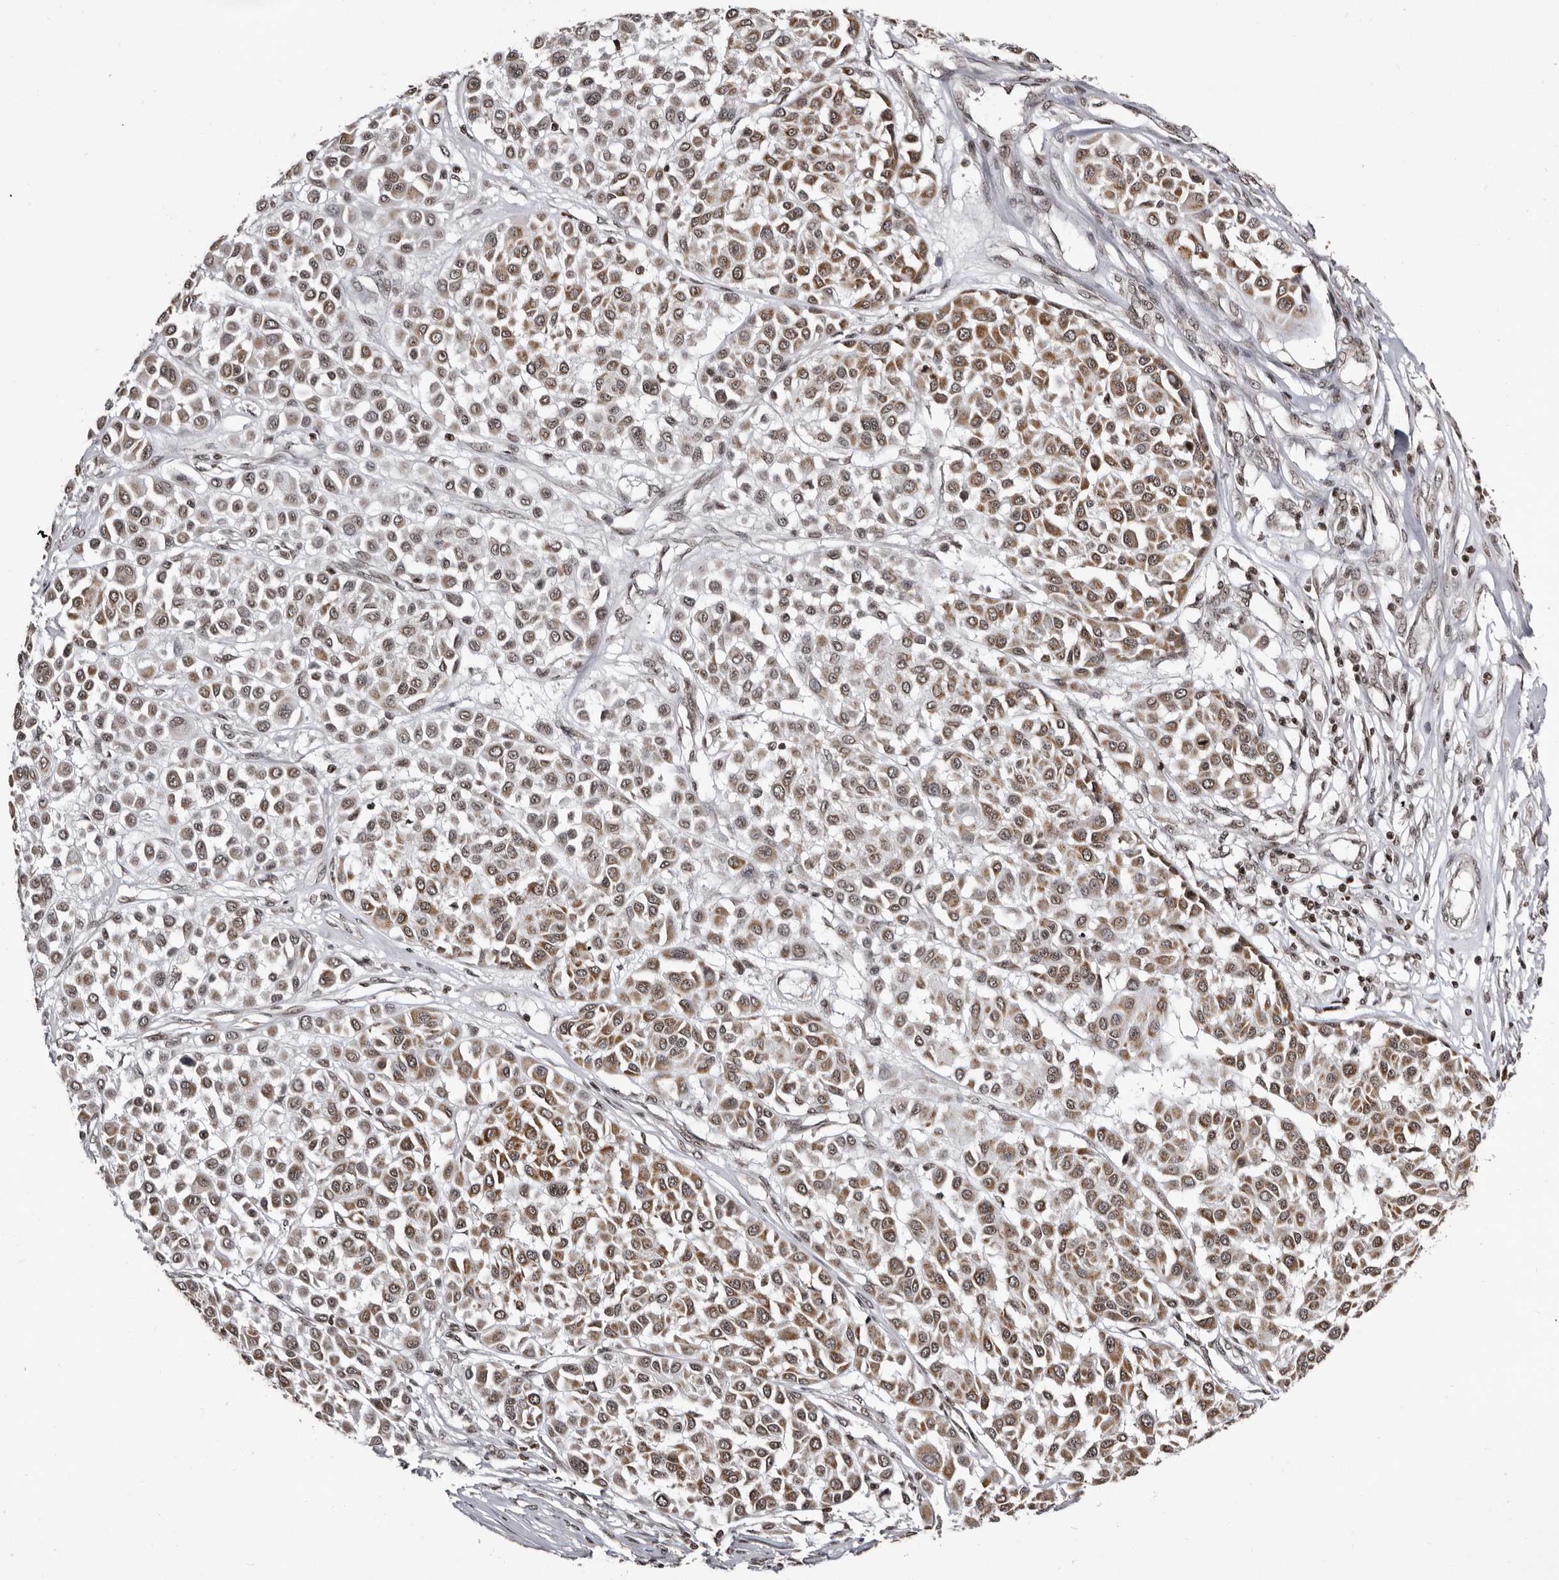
{"staining": {"intensity": "moderate", "quantity": ">75%", "location": "cytoplasmic/membranous"}, "tissue": "melanoma", "cell_type": "Tumor cells", "image_type": "cancer", "snomed": [{"axis": "morphology", "description": "Malignant melanoma, Metastatic site"}, {"axis": "topography", "description": "Soft tissue"}], "caption": "A micrograph showing moderate cytoplasmic/membranous staining in about >75% of tumor cells in malignant melanoma (metastatic site), as visualized by brown immunohistochemical staining.", "gene": "THUMPD1", "patient": {"sex": "male", "age": 41}}